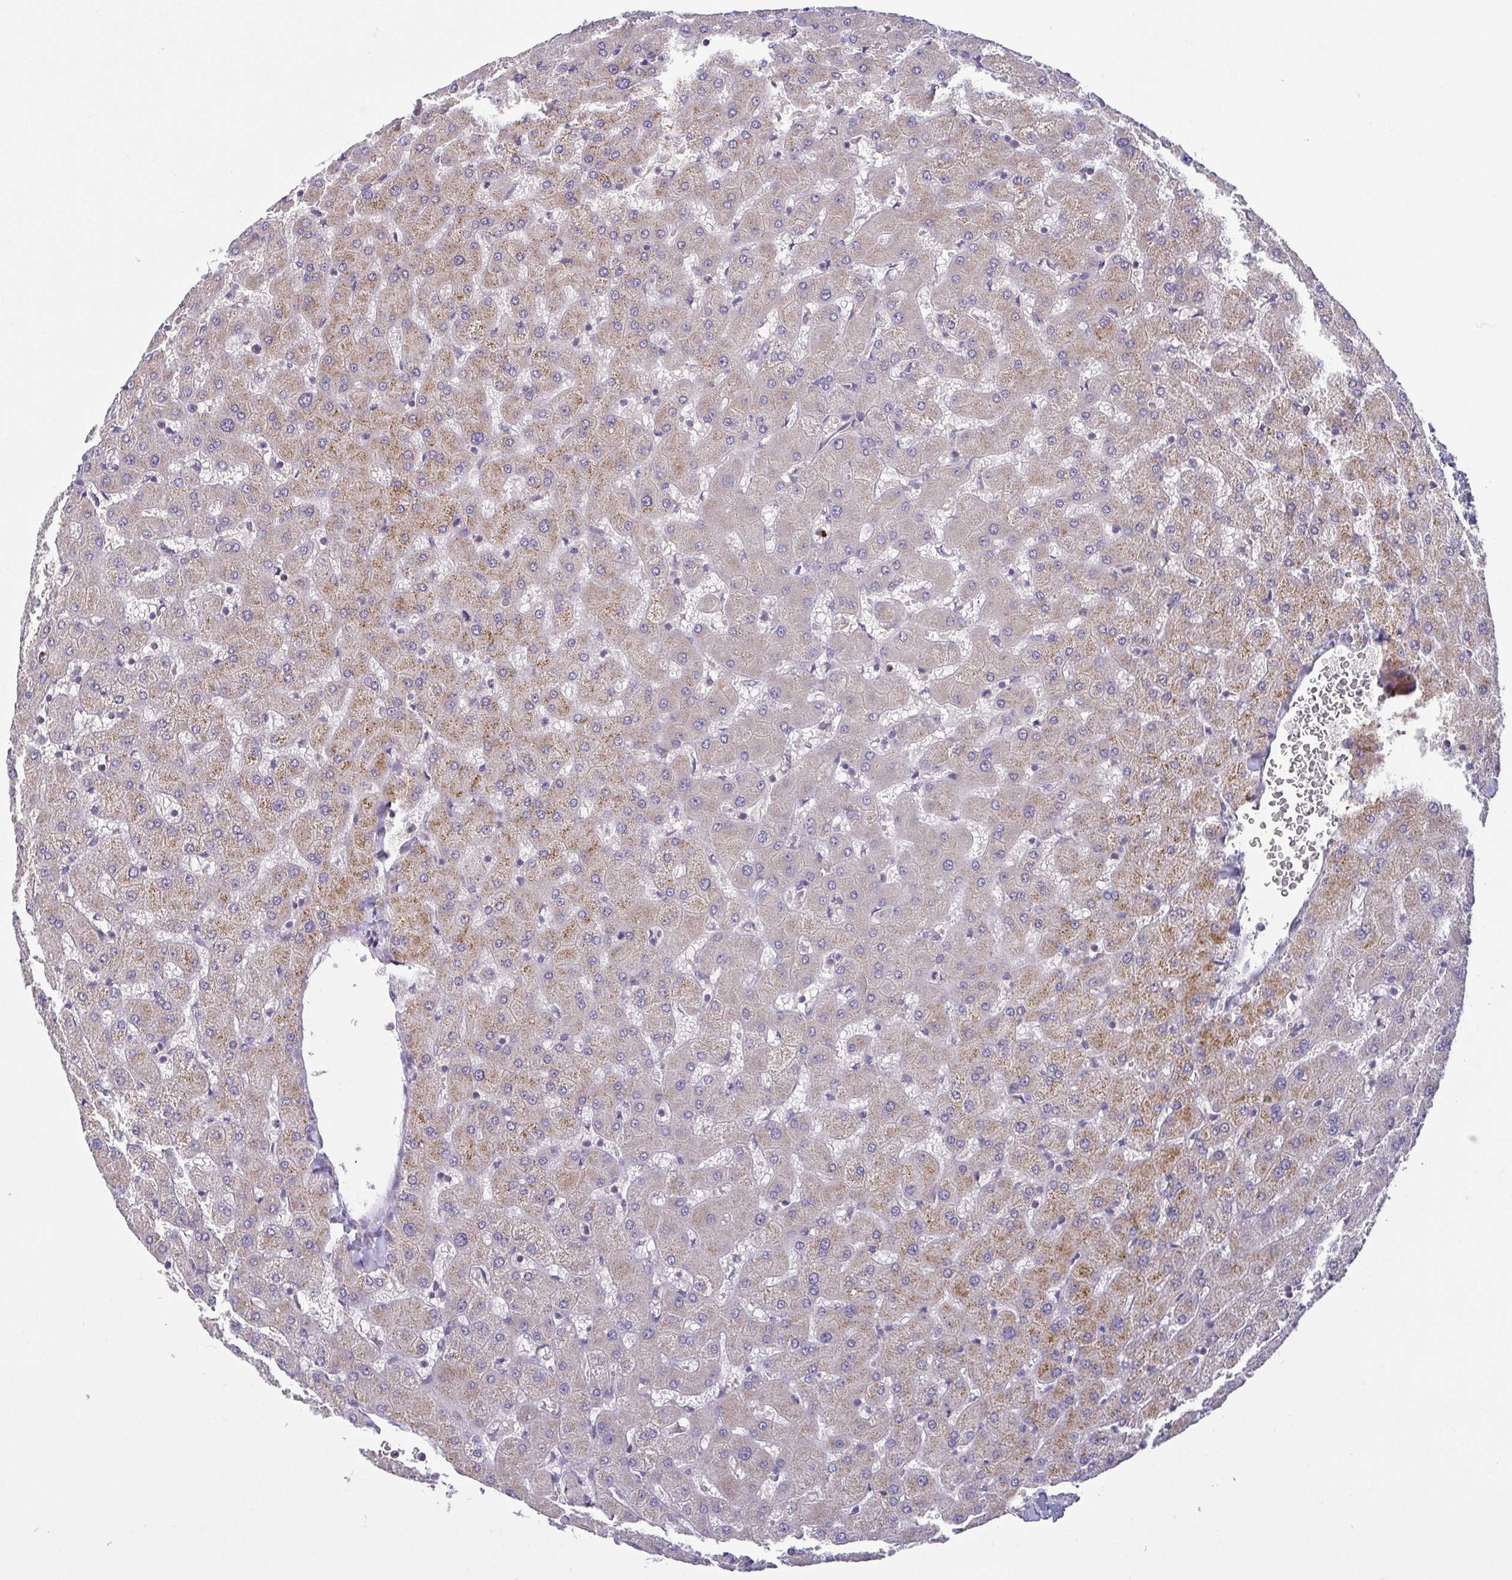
{"staining": {"intensity": "negative", "quantity": "none", "location": "none"}, "tissue": "liver", "cell_type": "Cholangiocytes", "image_type": "normal", "snomed": [{"axis": "morphology", "description": "Normal tissue, NOS"}, {"axis": "topography", "description": "Liver"}], "caption": "A high-resolution image shows IHC staining of benign liver, which demonstrates no significant staining in cholangiocytes.", "gene": "OSBPL7", "patient": {"sex": "female", "age": 63}}